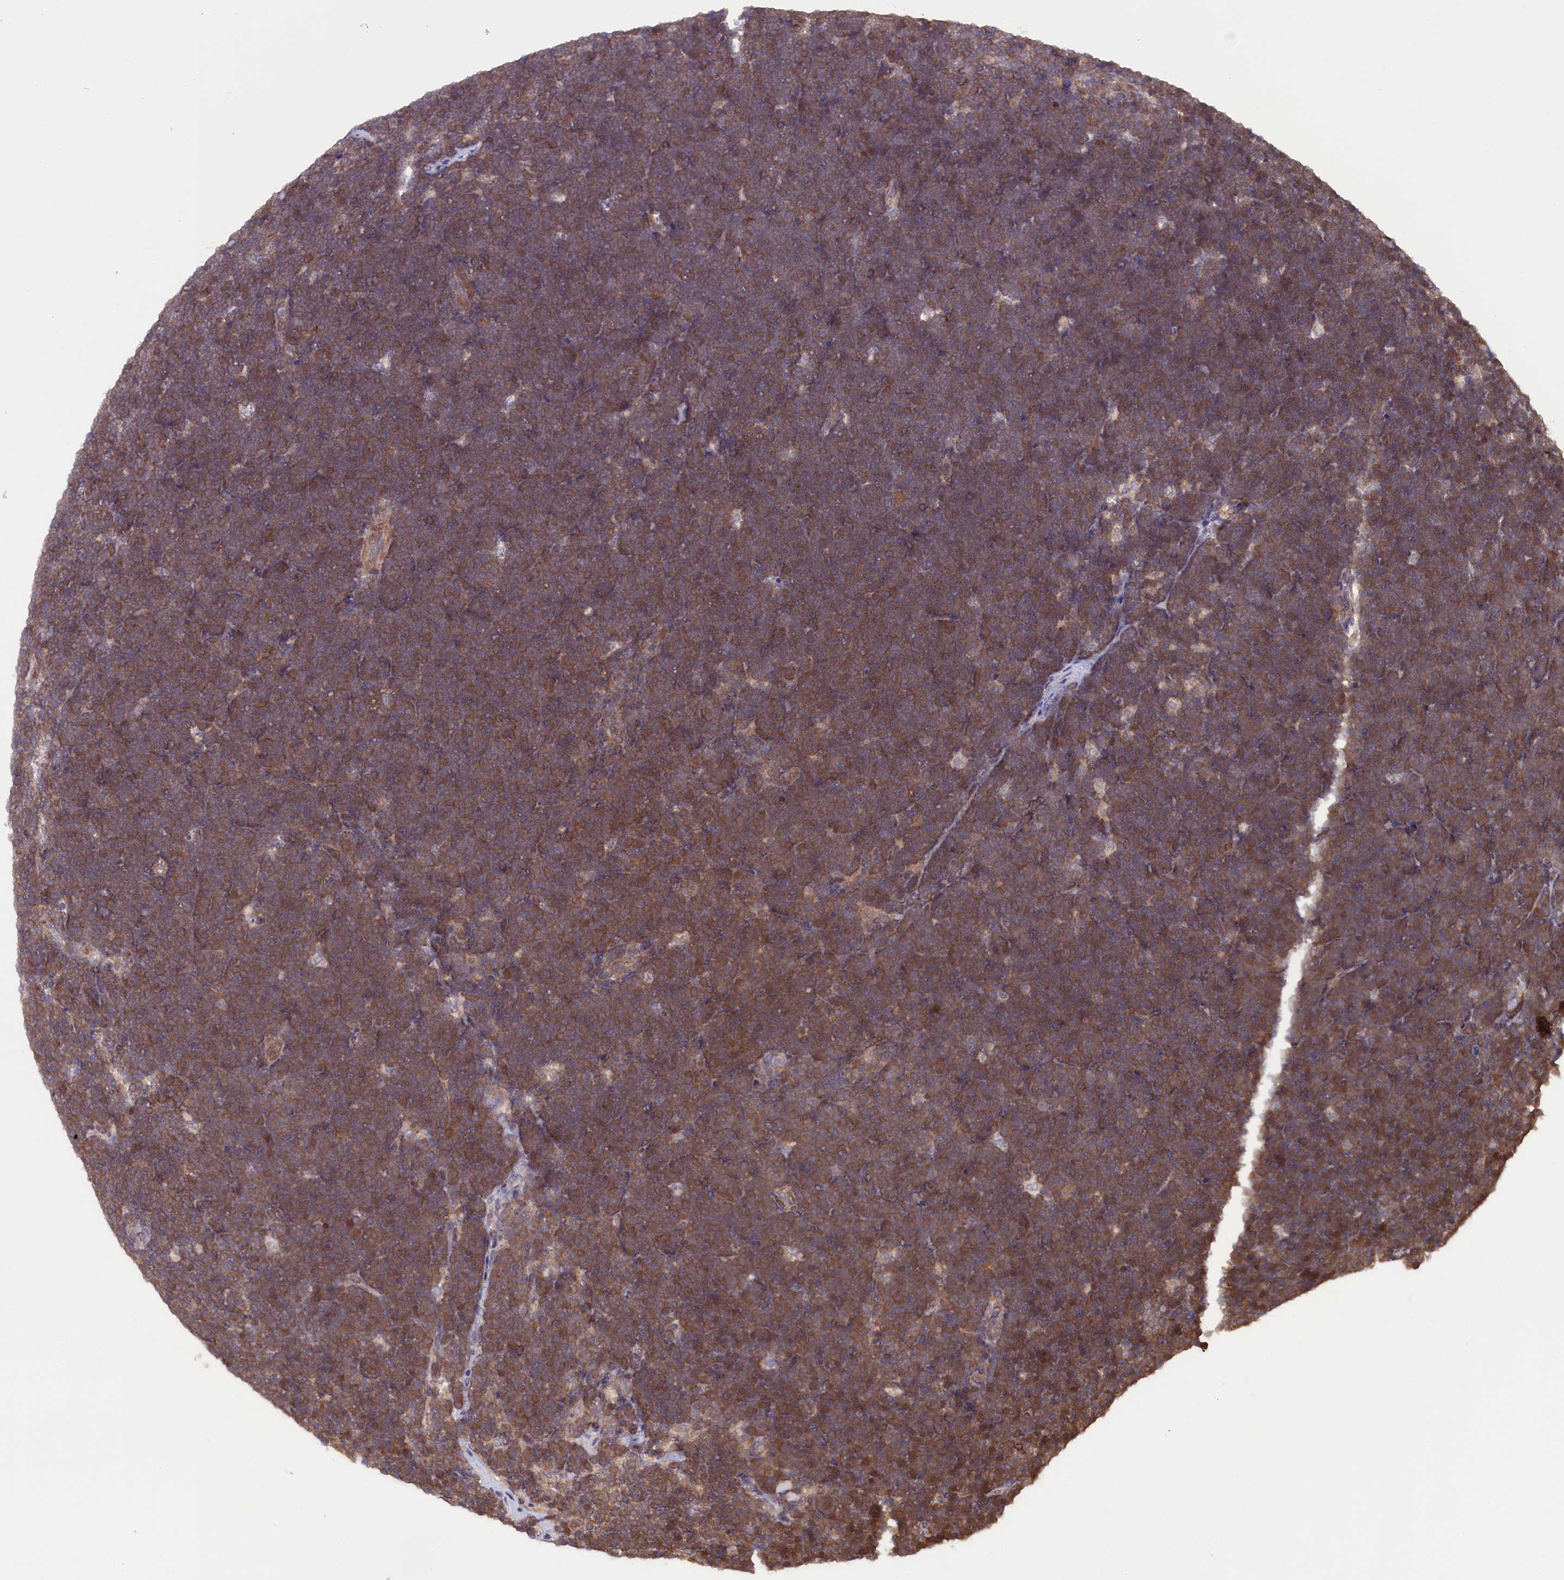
{"staining": {"intensity": "moderate", "quantity": ">75%", "location": "cytoplasmic/membranous"}, "tissue": "lymphoma", "cell_type": "Tumor cells", "image_type": "cancer", "snomed": [{"axis": "morphology", "description": "Malignant lymphoma, non-Hodgkin's type, High grade"}, {"axis": "topography", "description": "Lymph node"}], "caption": "Moderate cytoplasmic/membranous expression for a protein is present in about >75% of tumor cells of malignant lymphoma, non-Hodgkin's type (high-grade) using immunohistochemistry.", "gene": "JPT2", "patient": {"sex": "male", "age": 13}}